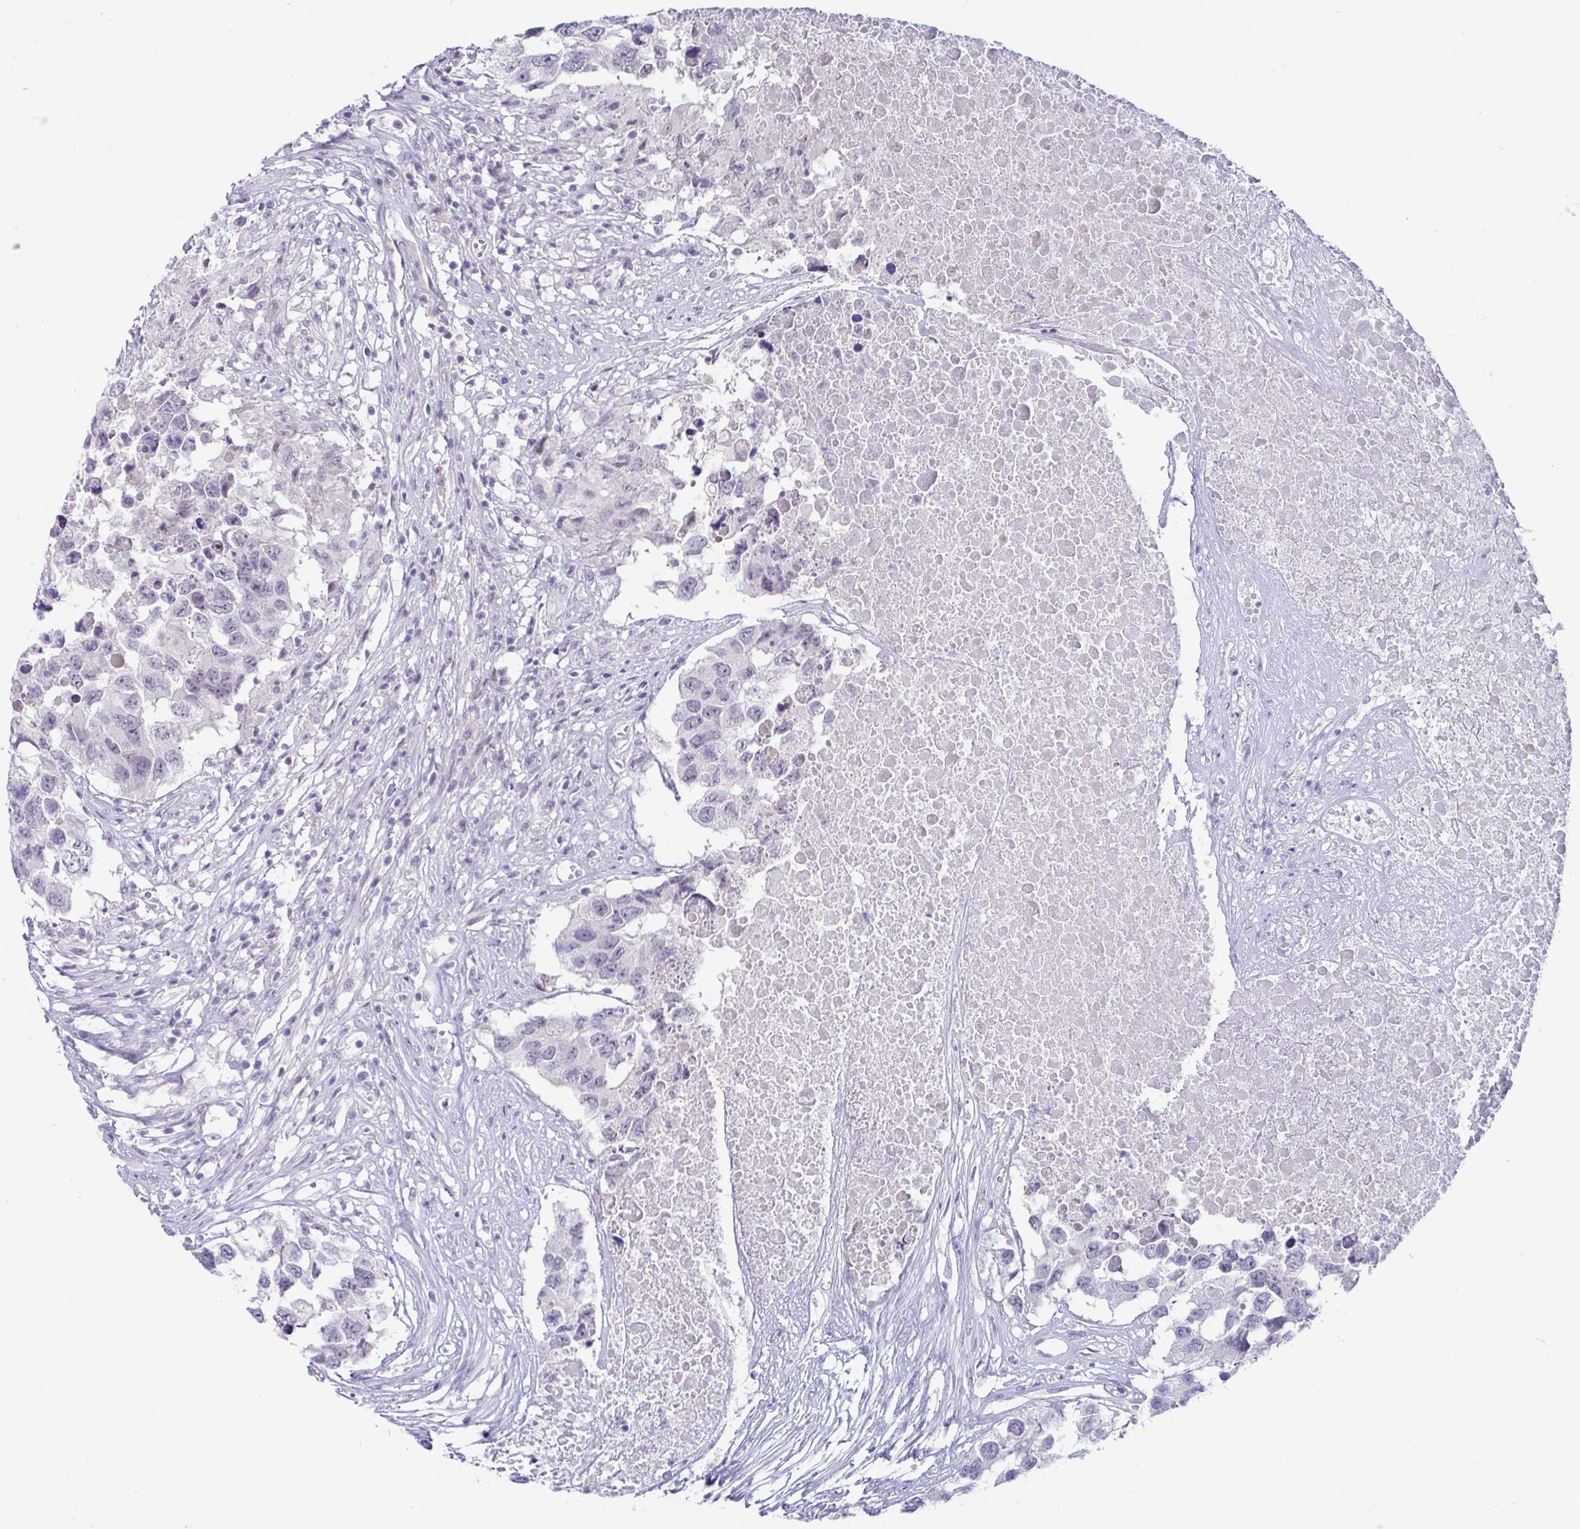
{"staining": {"intensity": "negative", "quantity": "none", "location": "none"}, "tissue": "testis cancer", "cell_type": "Tumor cells", "image_type": "cancer", "snomed": [{"axis": "morphology", "description": "Carcinoma, Embryonal, NOS"}, {"axis": "topography", "description": "Testis"}], "caption": "This is an immunohistochemistry micrograph of human testis cancer (embryonal carcinoma). There is no positivity in tumor cells.", "gene": "USP35", "patient": {"sex": "male", "age": 83}}